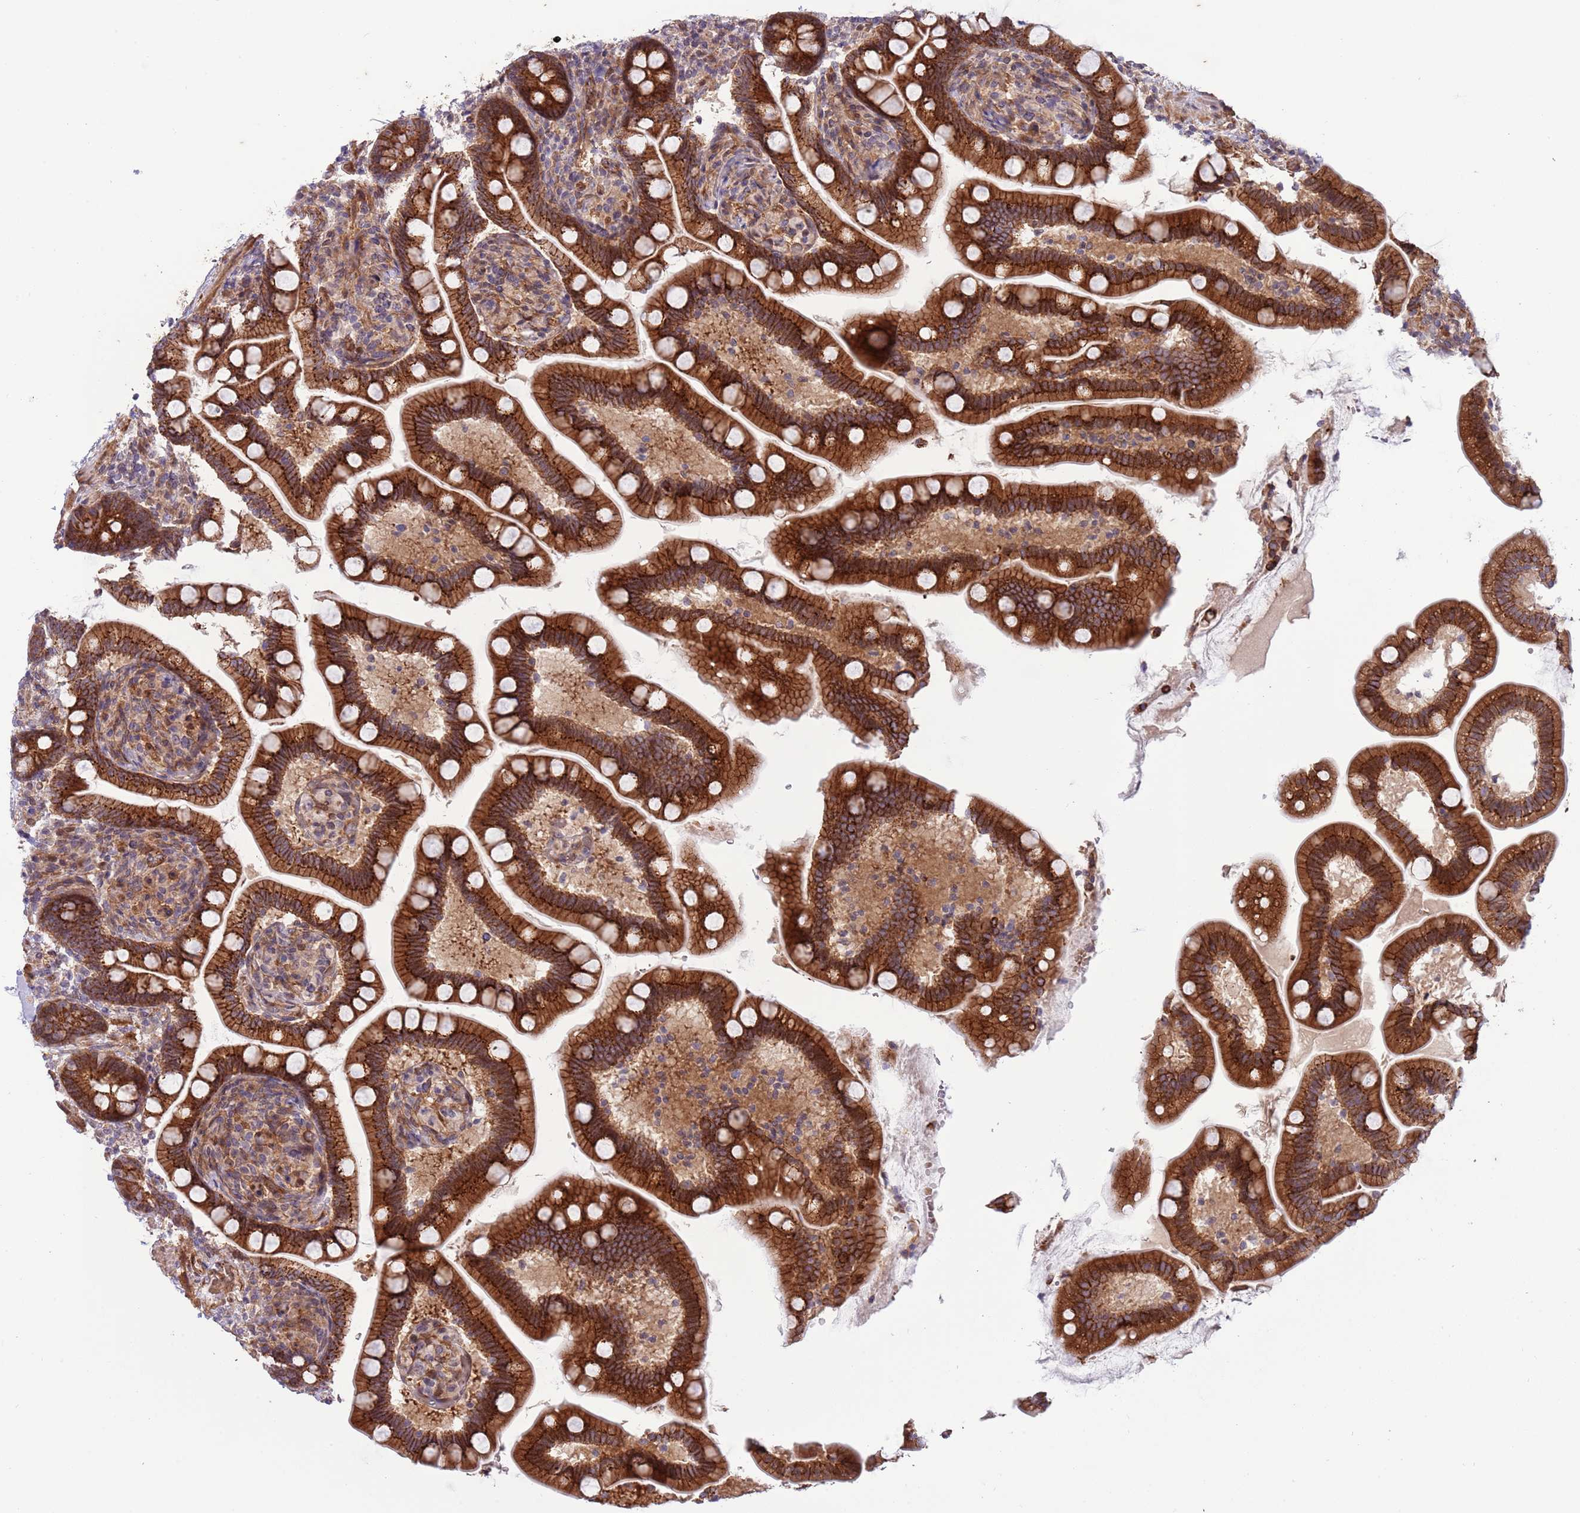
{"staining": {"intensity": "strong", "quantity": ">75%", "location": "cytoplasmic/membranous"}, "tissue": "small intestine", "cell_type": "Glandular cells", "image_type": "normal", "snomed": [{"axis": "morphology", "description": "Normal tissue, NOS"}, {"axis": "topography", "description": "Small intestine"}], "caption": "Immunohistochemistry (IHC) photomicrograph of unremarkable small intestine stained for a protein (brown), which exhibits high levels of strong cytoplasmic/membranous positivity in about >75% of glandular cells.", "gene": "ITGB6", "patient": {"sex": "female", "age": 64}}